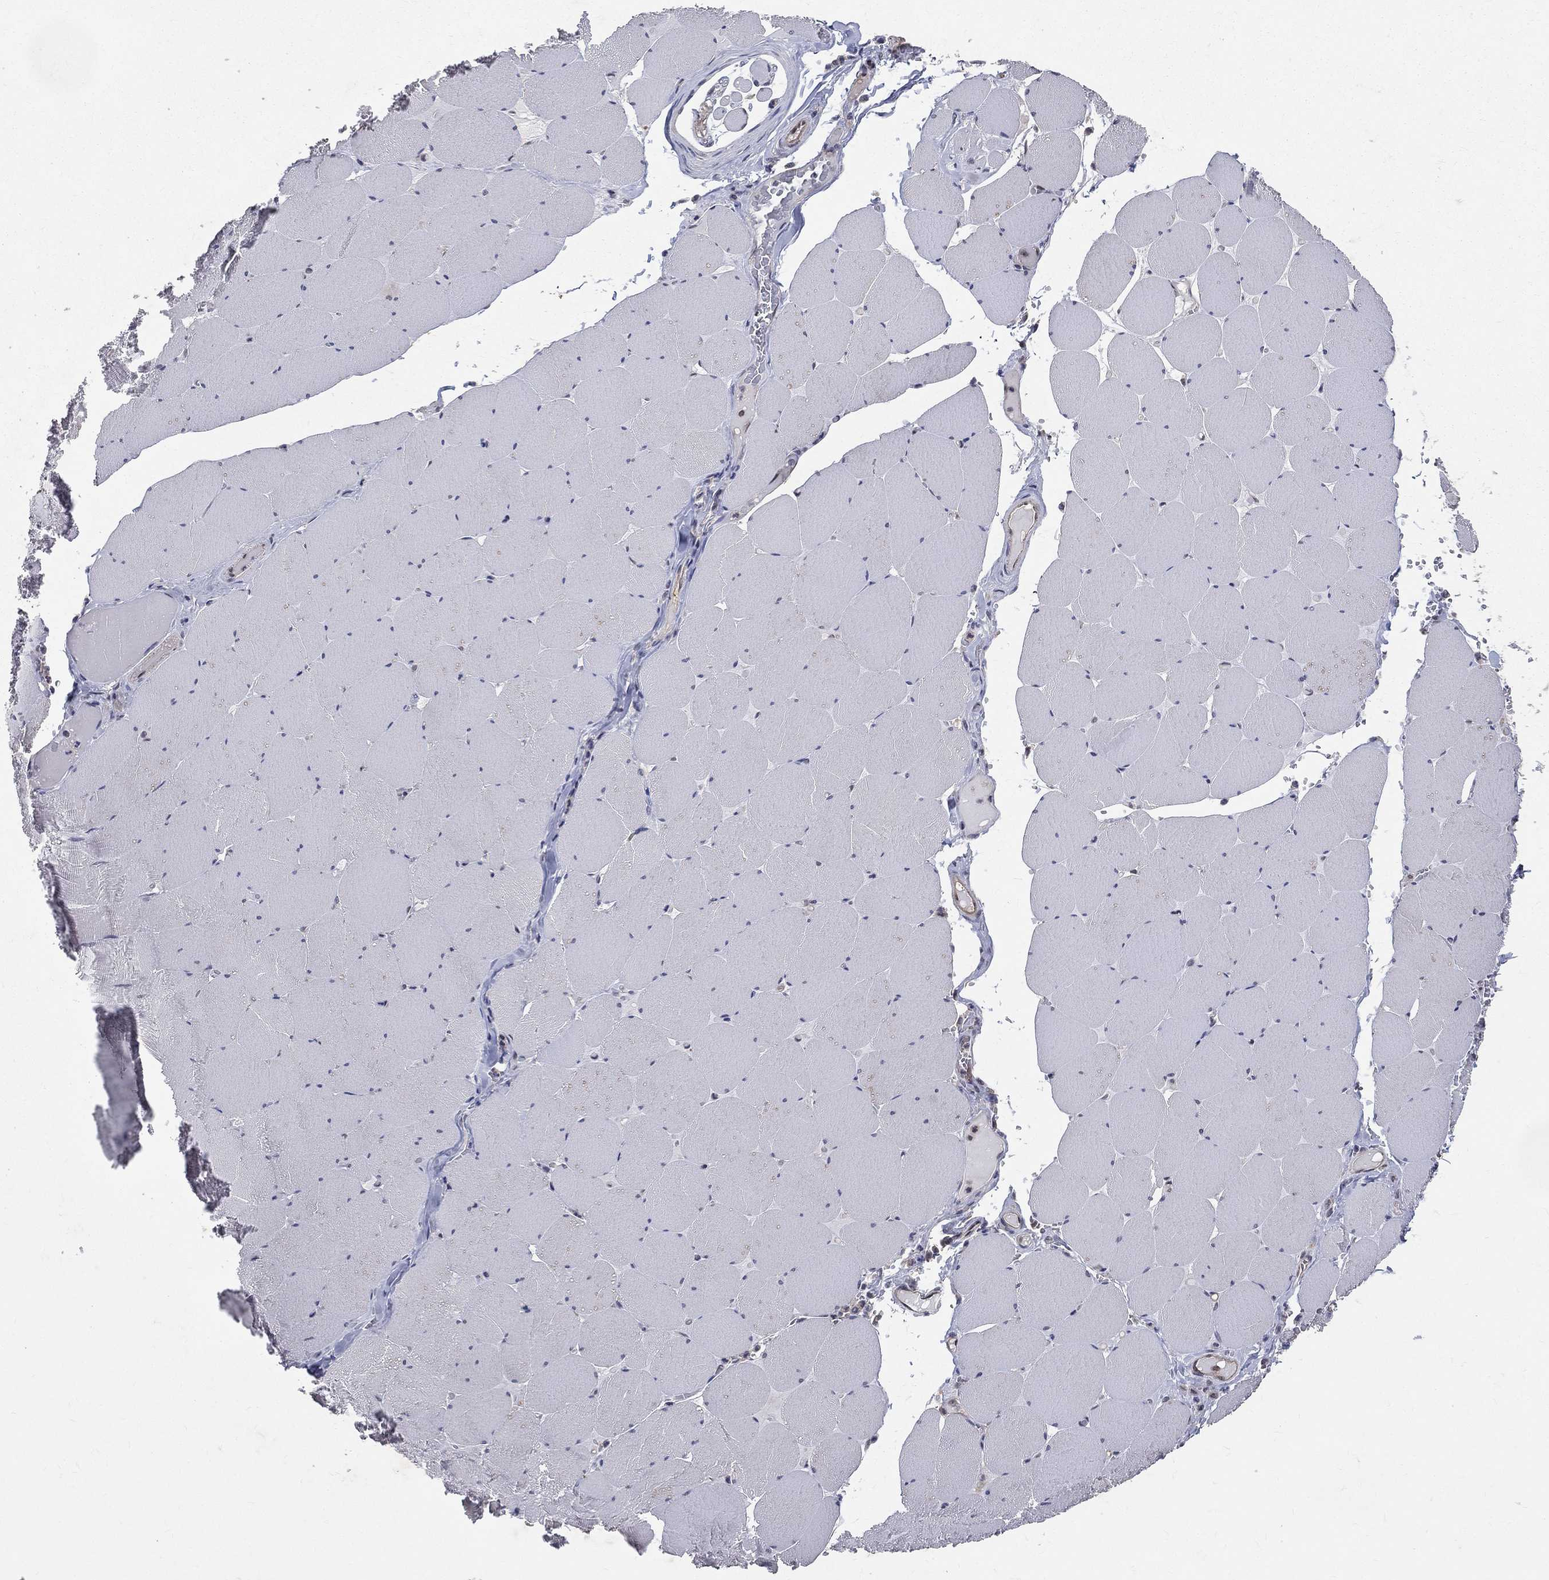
{"staining": {"intensity": "negative", "quantity": "none", "location": "none"}, "tissue": "skeletal muscle", "cell_type": "Myocytes", "image_type": "normal", "snomed": [{"axis": "morphology", "description": "Normal tissue, NOS"}, {"axis": "morphology", "description": "Malignant melanoma, Metastatic site"}, {"axis": "topography", "description": "Skeletal muscle"}], "caption": "Immunohistochemistry photomicrograph of benign skeletal muscle: human skeletal muscle stained with DAB exhibits no significant protein expression in myocytes. (Brightfield microscopy of DAB (3,3'-diaminobenzidine) immunohistochemistry (IHC) at high magnification).", "gene": "GMPR2", "patient": {"sex": "male", "age": 50}}